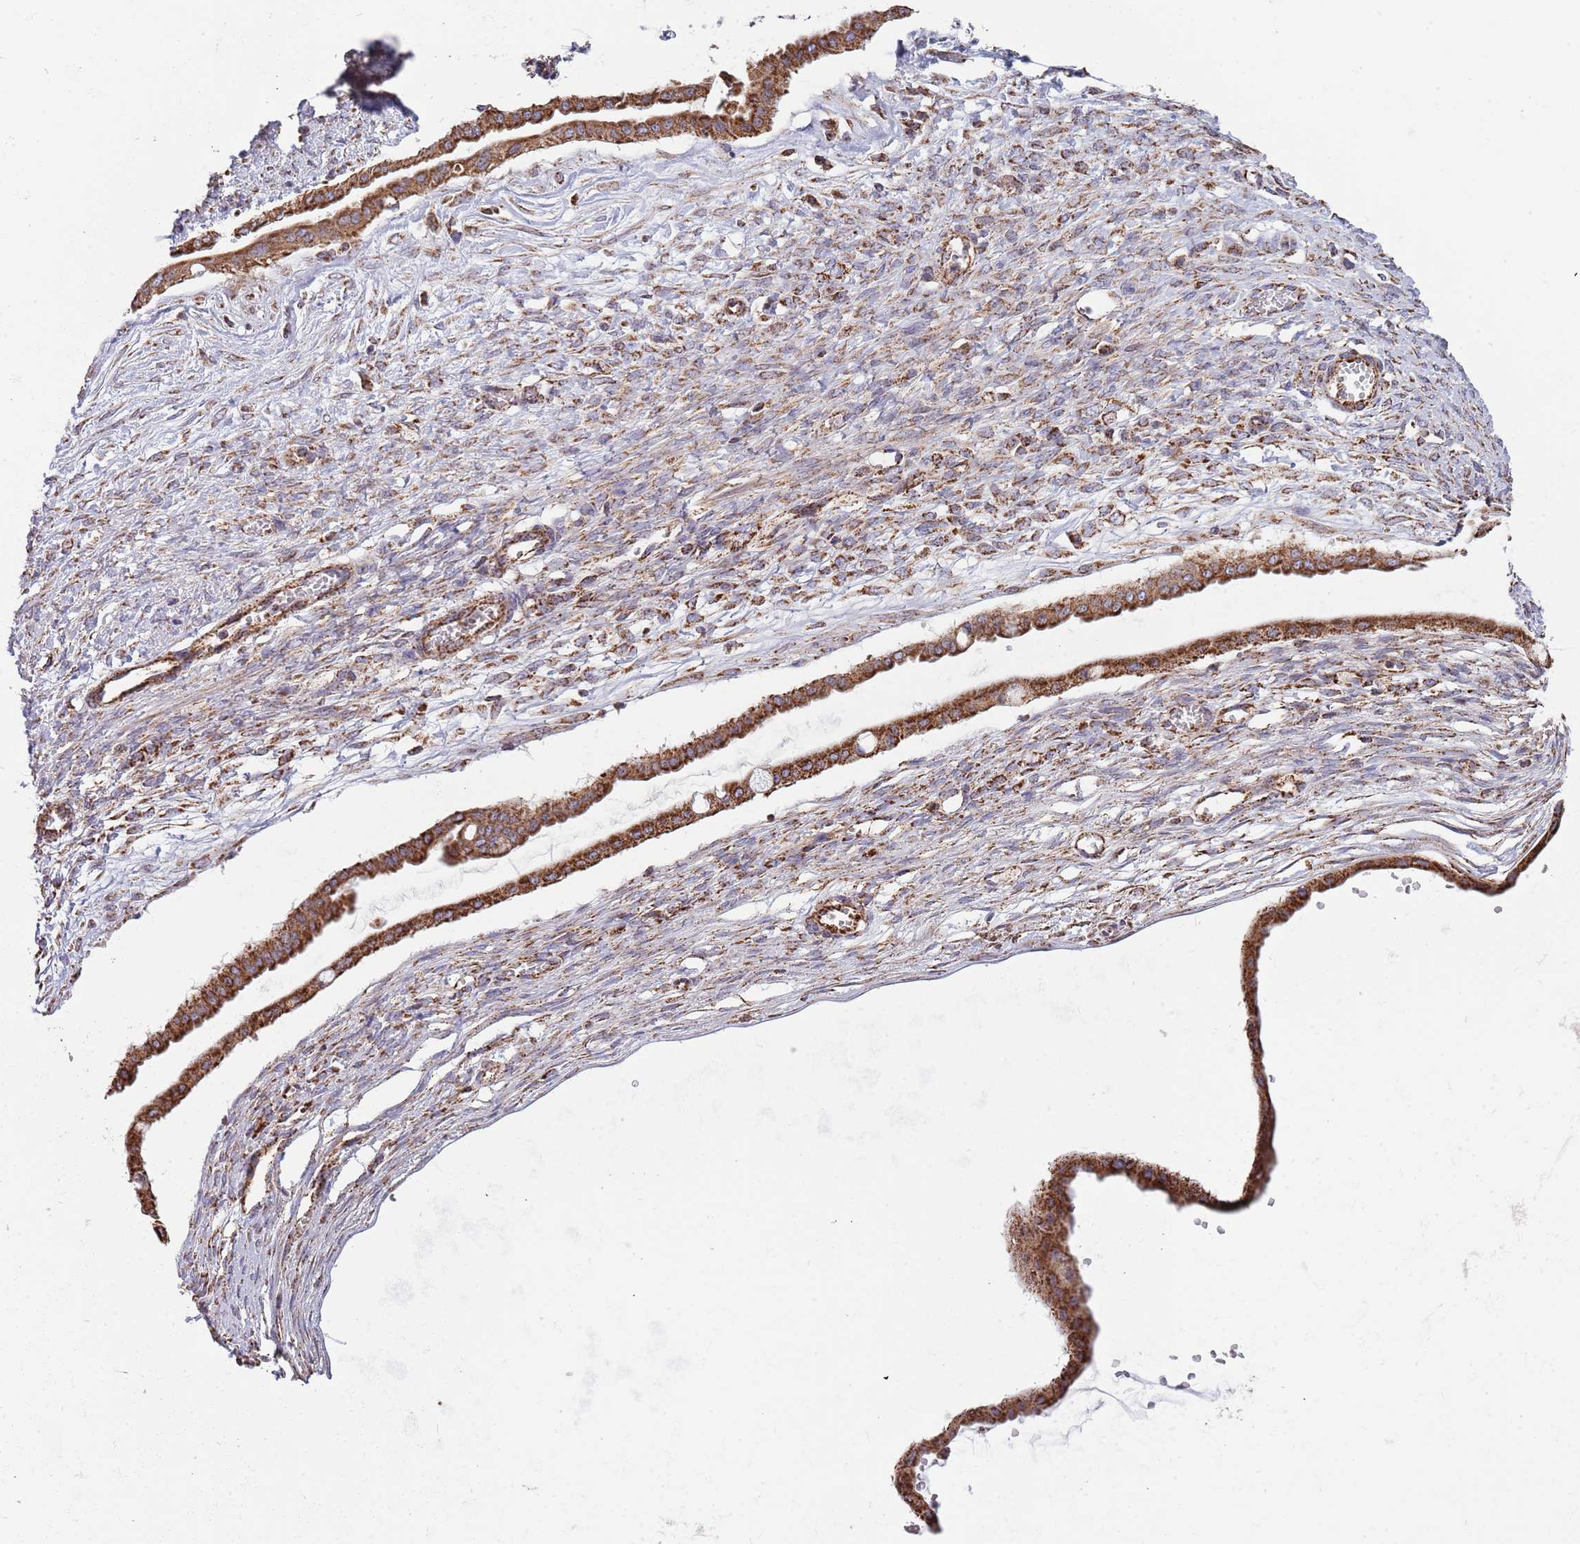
{"staining": {"intensity": "strong", "quantity": ">75%", "location": "cytoplasmic/membranous"}, "tissue": "ovarian cancer", "cell_type": "Tumor cells", "image_type": "cancer", "snomed": [{"axis": "morphology", "description": "Cystadenocarcinoma, mucinous, NOS"}, {"axis": "topography", "description": "Ovary"}], "caption": "Protein staining demonstrates strong cytoplasmic/membranous expression in about >75% of tumor cells in mucinous cystadenocarcinoma (ovarian).", "gene": "VPS16", "patient": {"sex": "female", "age": 73}}